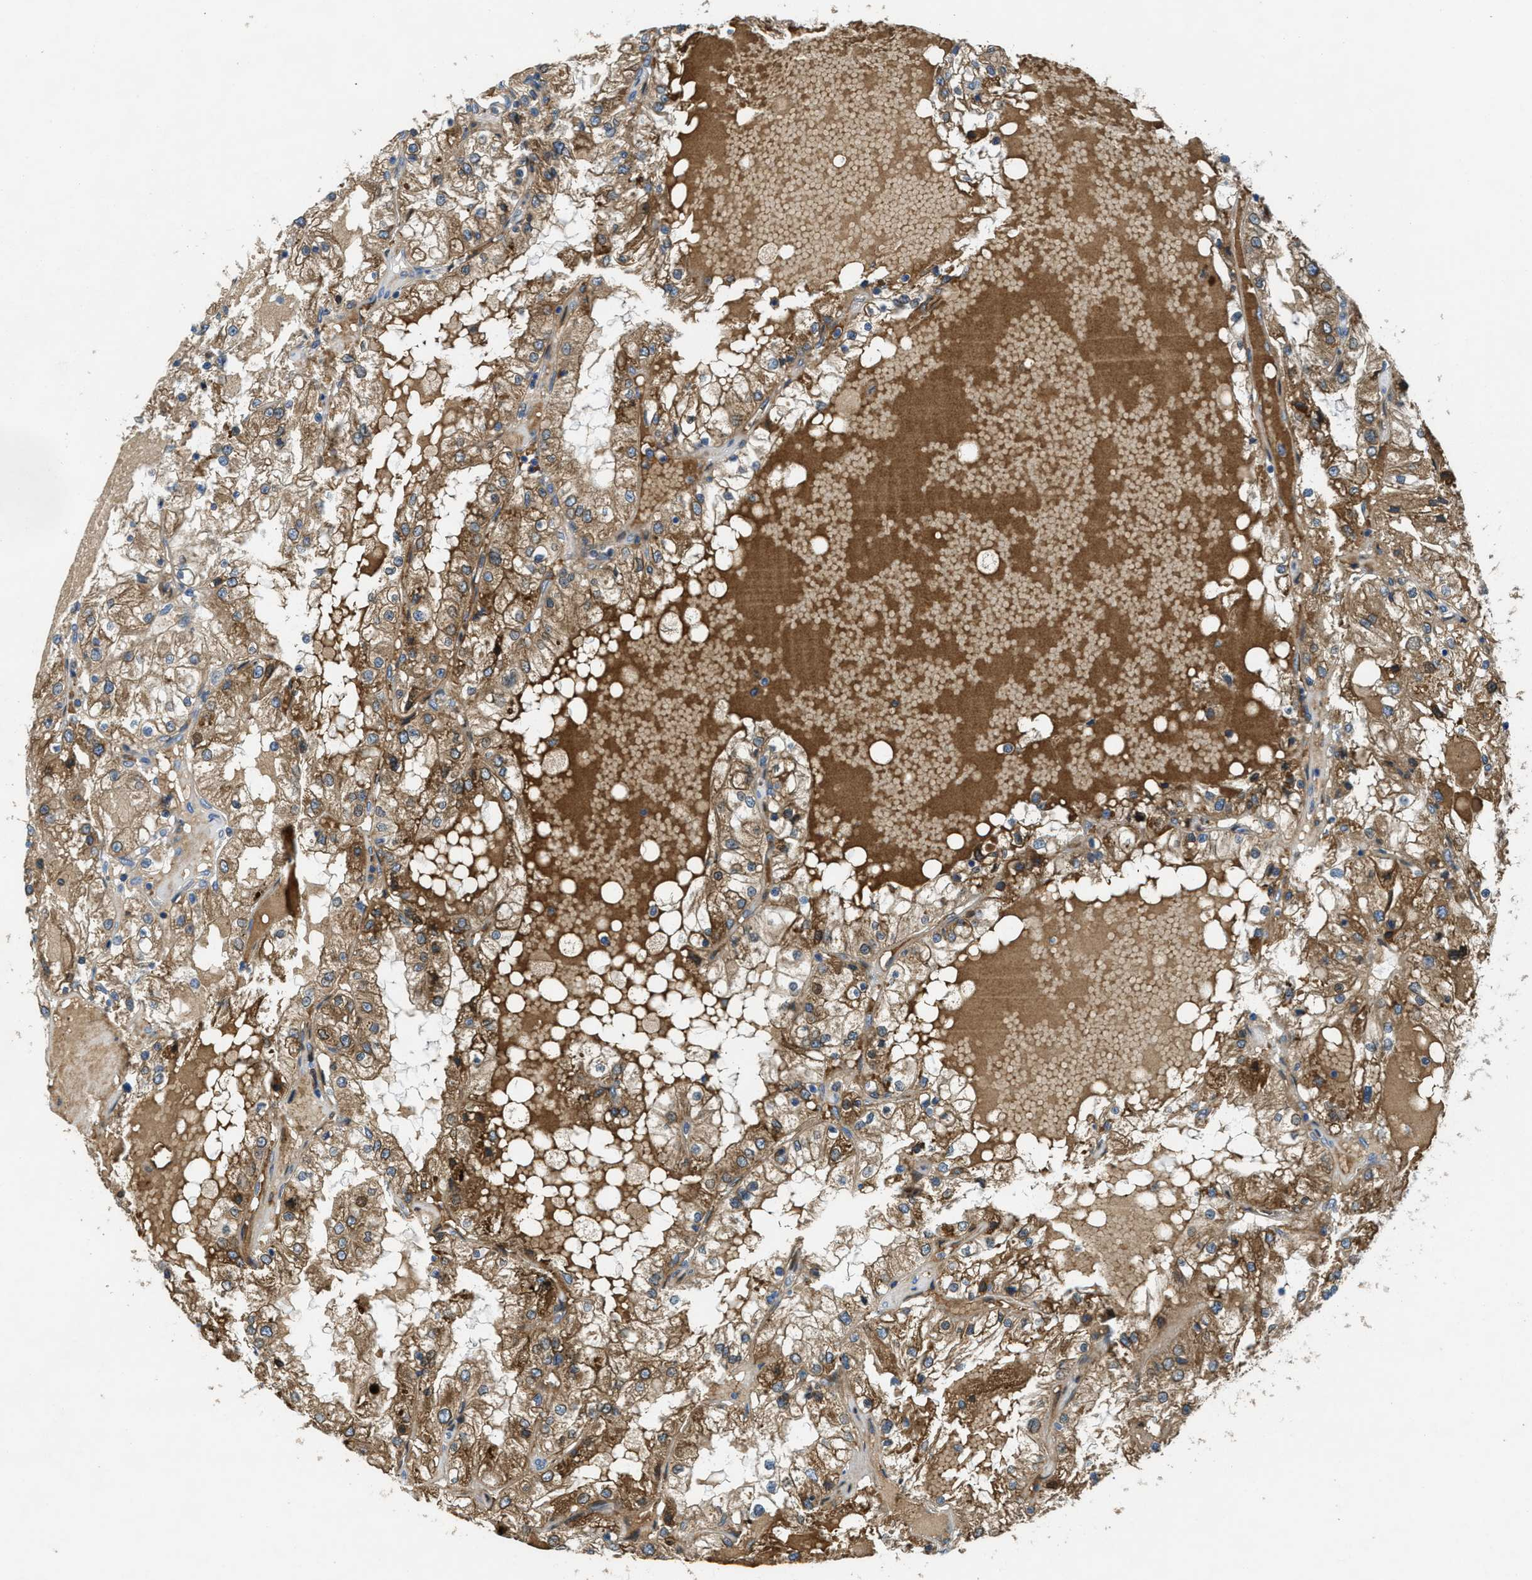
{"staining": {"intensity": "moderate", "quantity": ">75%", "location": "cytoplasmic/membranous"}, "tissue": "renal cancer", "cell_type": "Tumor cells", "image_type": "cancer", "snomed": [{"axis": "morphology", "description": "Adenocarcinoma, NOS"}, {"axis": "topography", "description": "Kidney"}], "caption": "Moderate cytoplasmic/membranous staining is identified in approximately >75% of tumor cells in renal cancer (adenocarcinoma).", "gene": "MPDU1", "patient": {"sex": "male", "age": 68}}